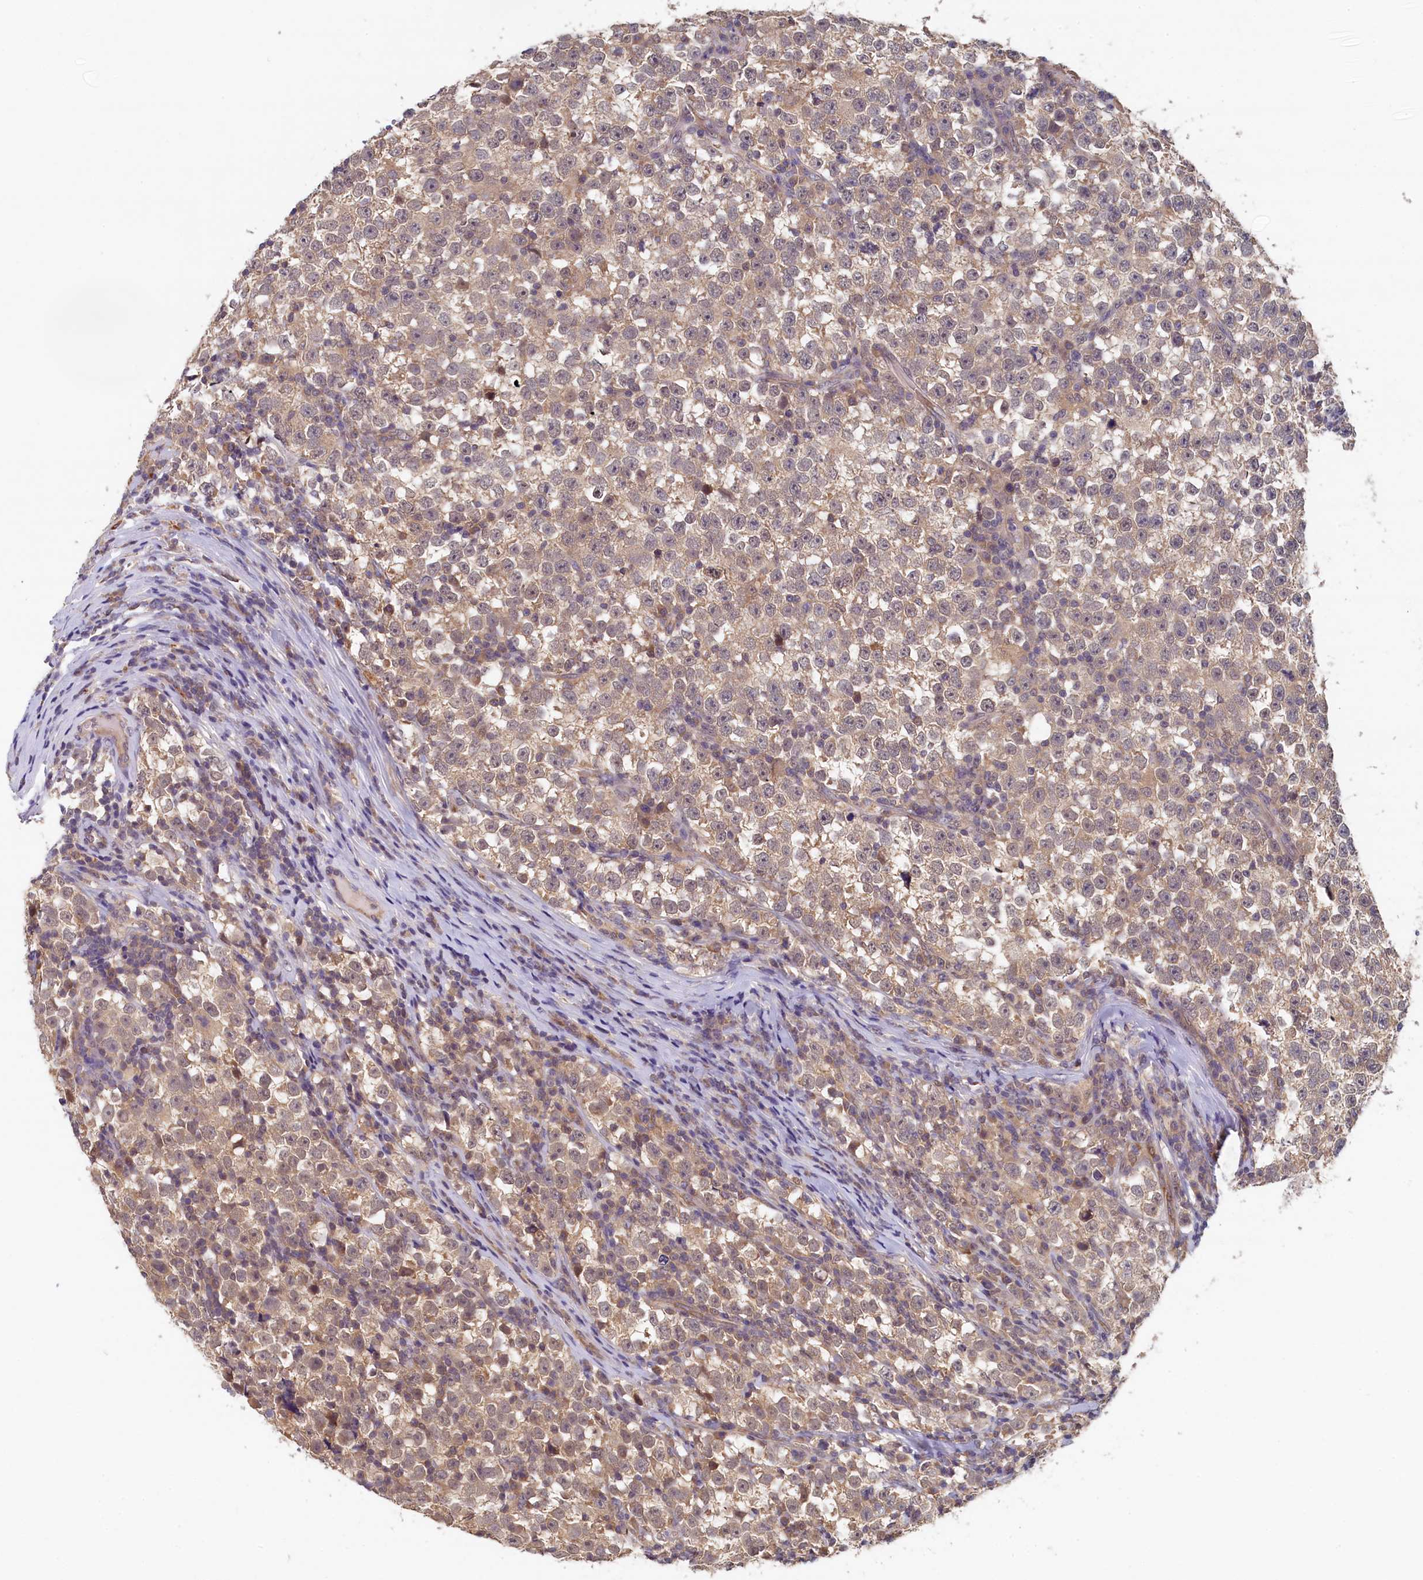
{"staining": {"intensity": "weak", "quantity": ">75%", "location": "cytoplasmic/membranous"}, "tissue": "testis cancer", "cell_type": "Tumor cells", "image_type": "cancer", "snomed": [{"axis": "morphology", "description": "Normal tissue, NOS"}, {"axis": "morphology", "description": "Seminoma, NOS"}, {"axis": "topography", "description": "Testis"}], "caption": "A brown stain highlights weak cytoplasmic/membranous staining of a protein in human testis cancer tumor cells.", "gene": "NUBP2", "patient": {"sex": "male", "age": 43}}